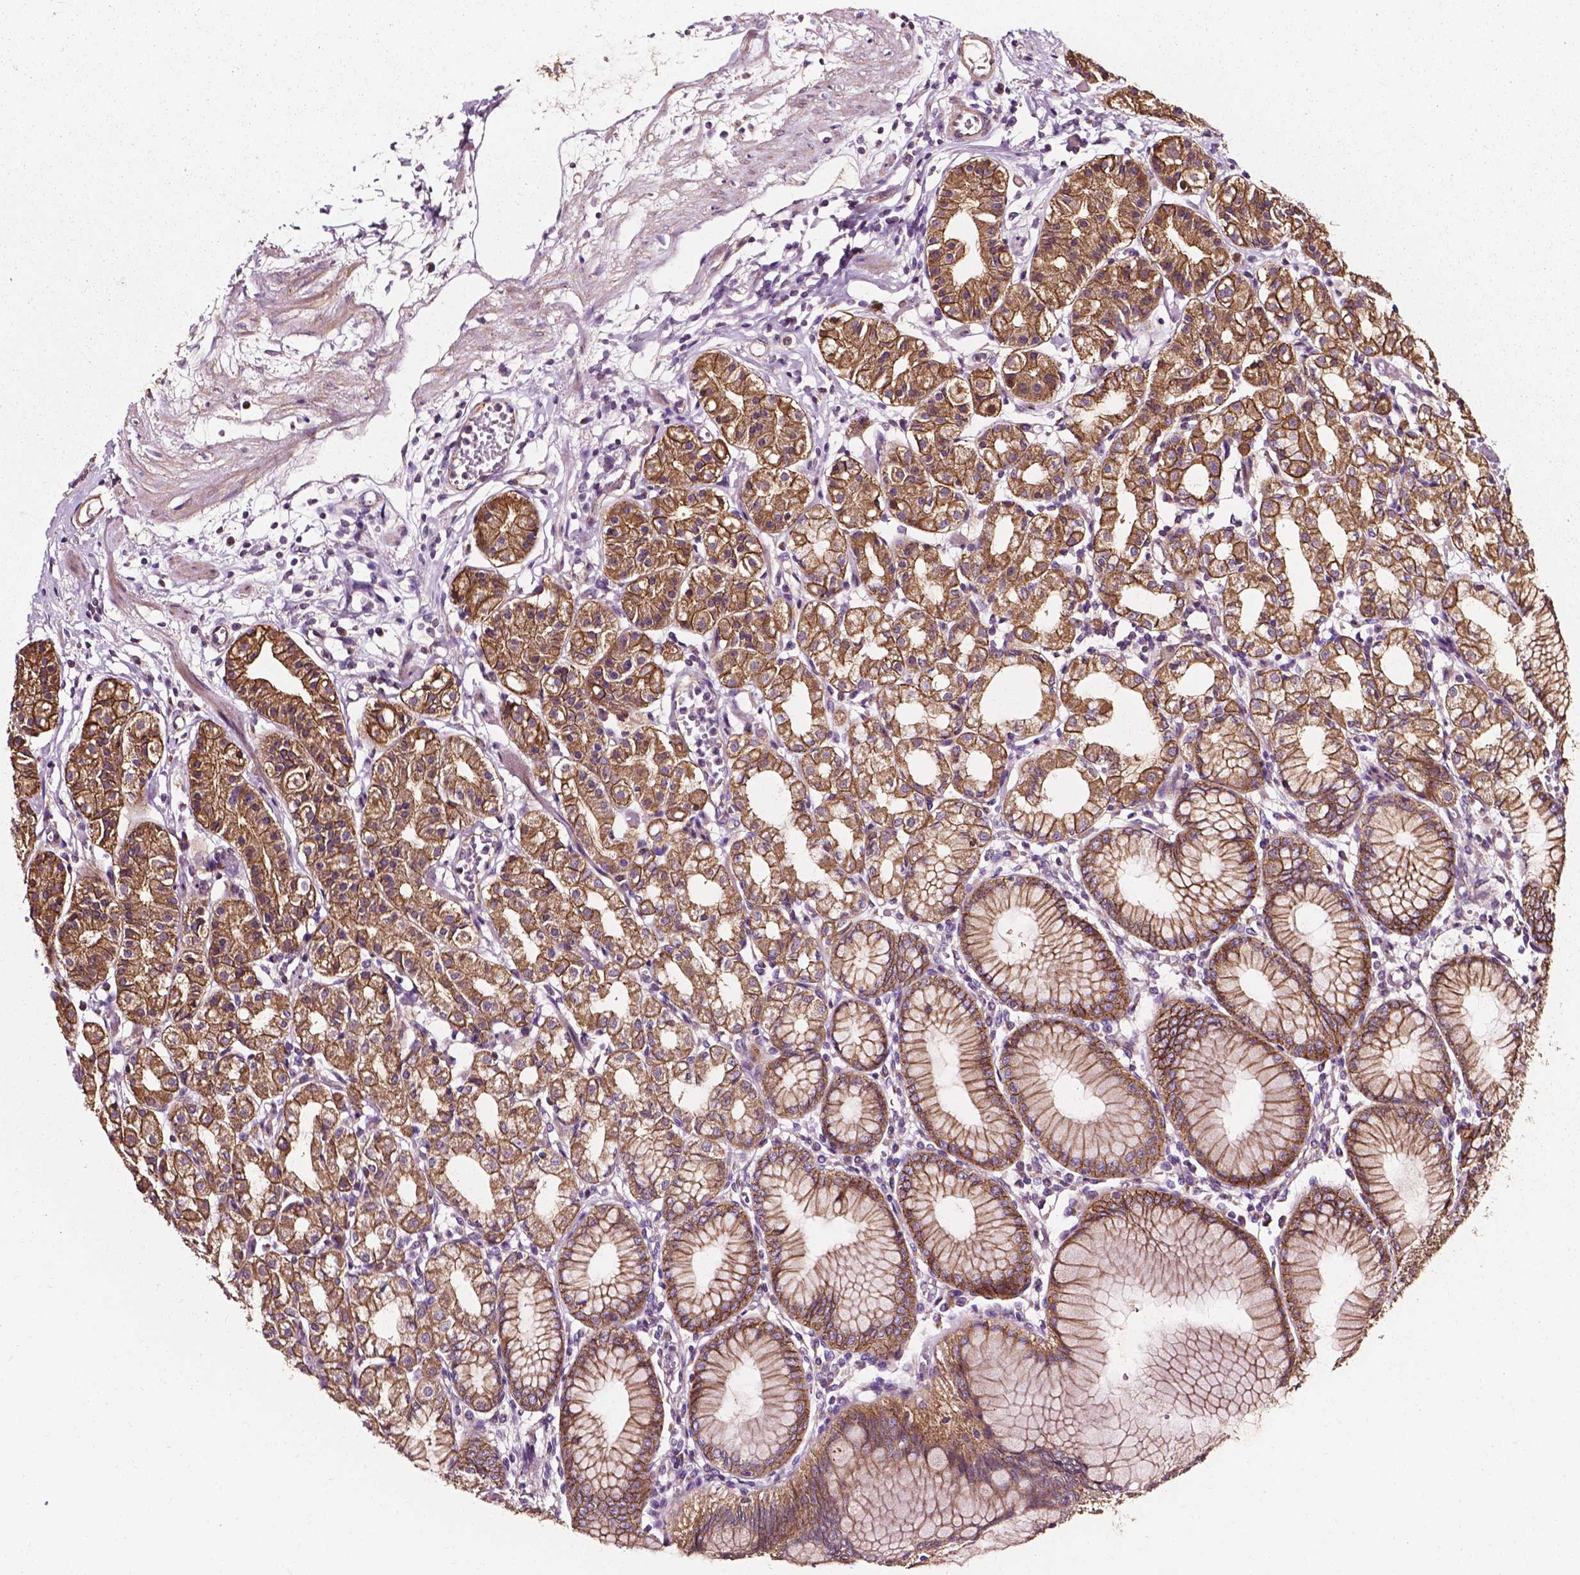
{"staining": {"intensity": "moderate", "quantity": ">75%", "location": "cytoplasmic/membranous"}, "tissue": "stomach", "cell_type": "Glandular cells", "image_type": "normal", "snomed": [{"axis": "morphology", "description": "Normal tissue, NOS"}, {"axis": "topography", "description": "Skeletal muscle"}, {"axis": "topography", "description": "Stomach"}], "caption": "Immunohistochemical staining of normal human stomach displays moderate cytoplasmic/membranous protein positivity in about >75% of glandular cells. The protein of interest is stained brown, and the nuclei are stained in blue (DAB IHC with brightfield microscopy, high magnification).", "gene": "ATG16L1", "patient": {"sex": "female", "age": 57}}